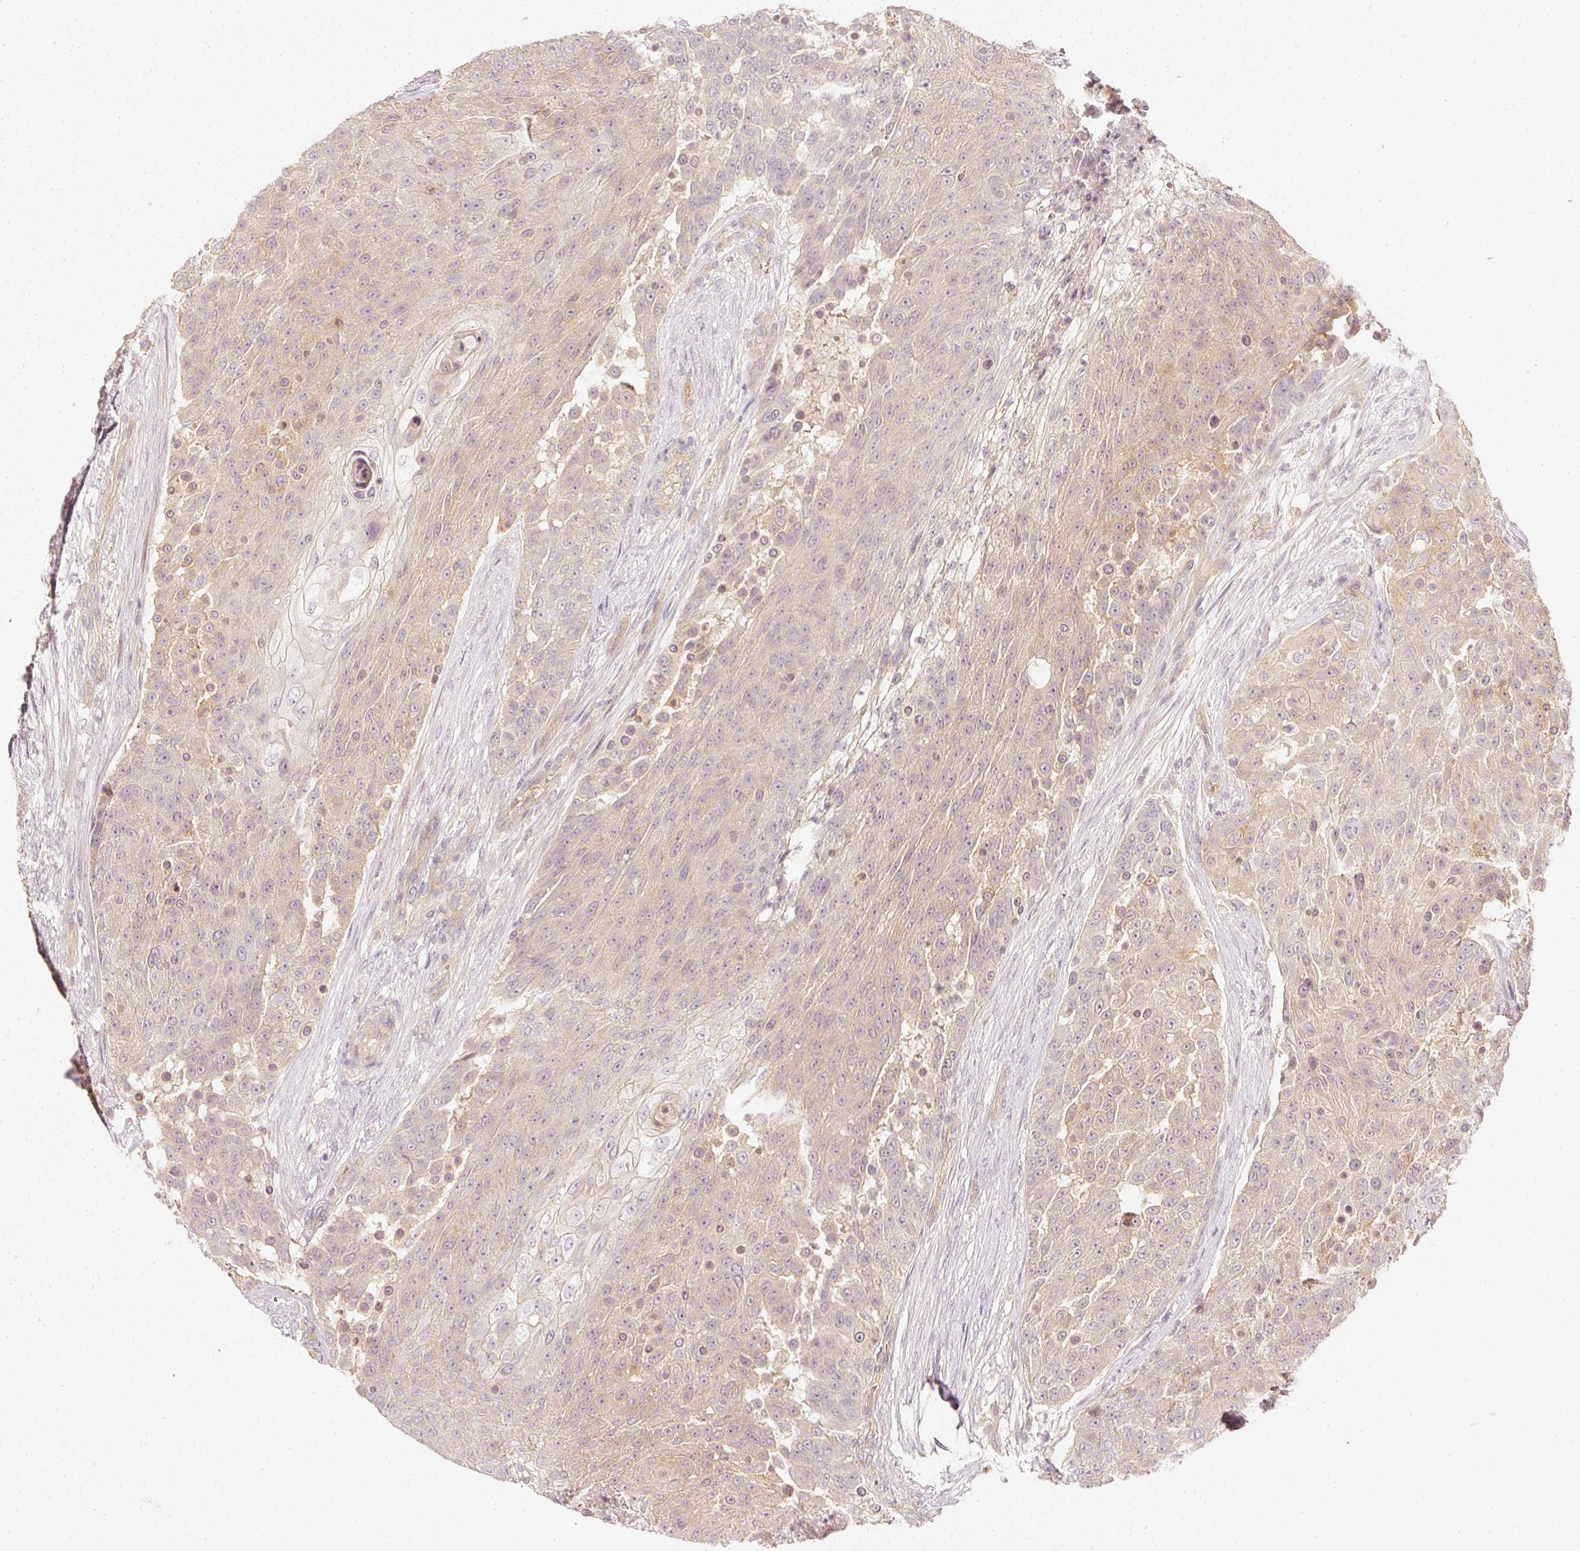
{"staining": {"intensity": "weak", "quantity": "25%-75%", "location": "cytoplasmic/membranous"}, "tissue": "urothelial cancer", "cell_type": "Tumor cells", "image_type": "cancer", "snomed": [{"axis": "morphology", "description": "Urothelial carcinoma, High grade"}, {"axis": "topography", "description": "Urinary bladder"}], "caption": "Protein expression analysis of urothelial carcinoma (high-grade) displays weak cytoplasmic/membranous staining in approximately 25%-75% of tumor cells.", "gene": "GNAQ", "patient": {"sex": "female", "age": 63}}